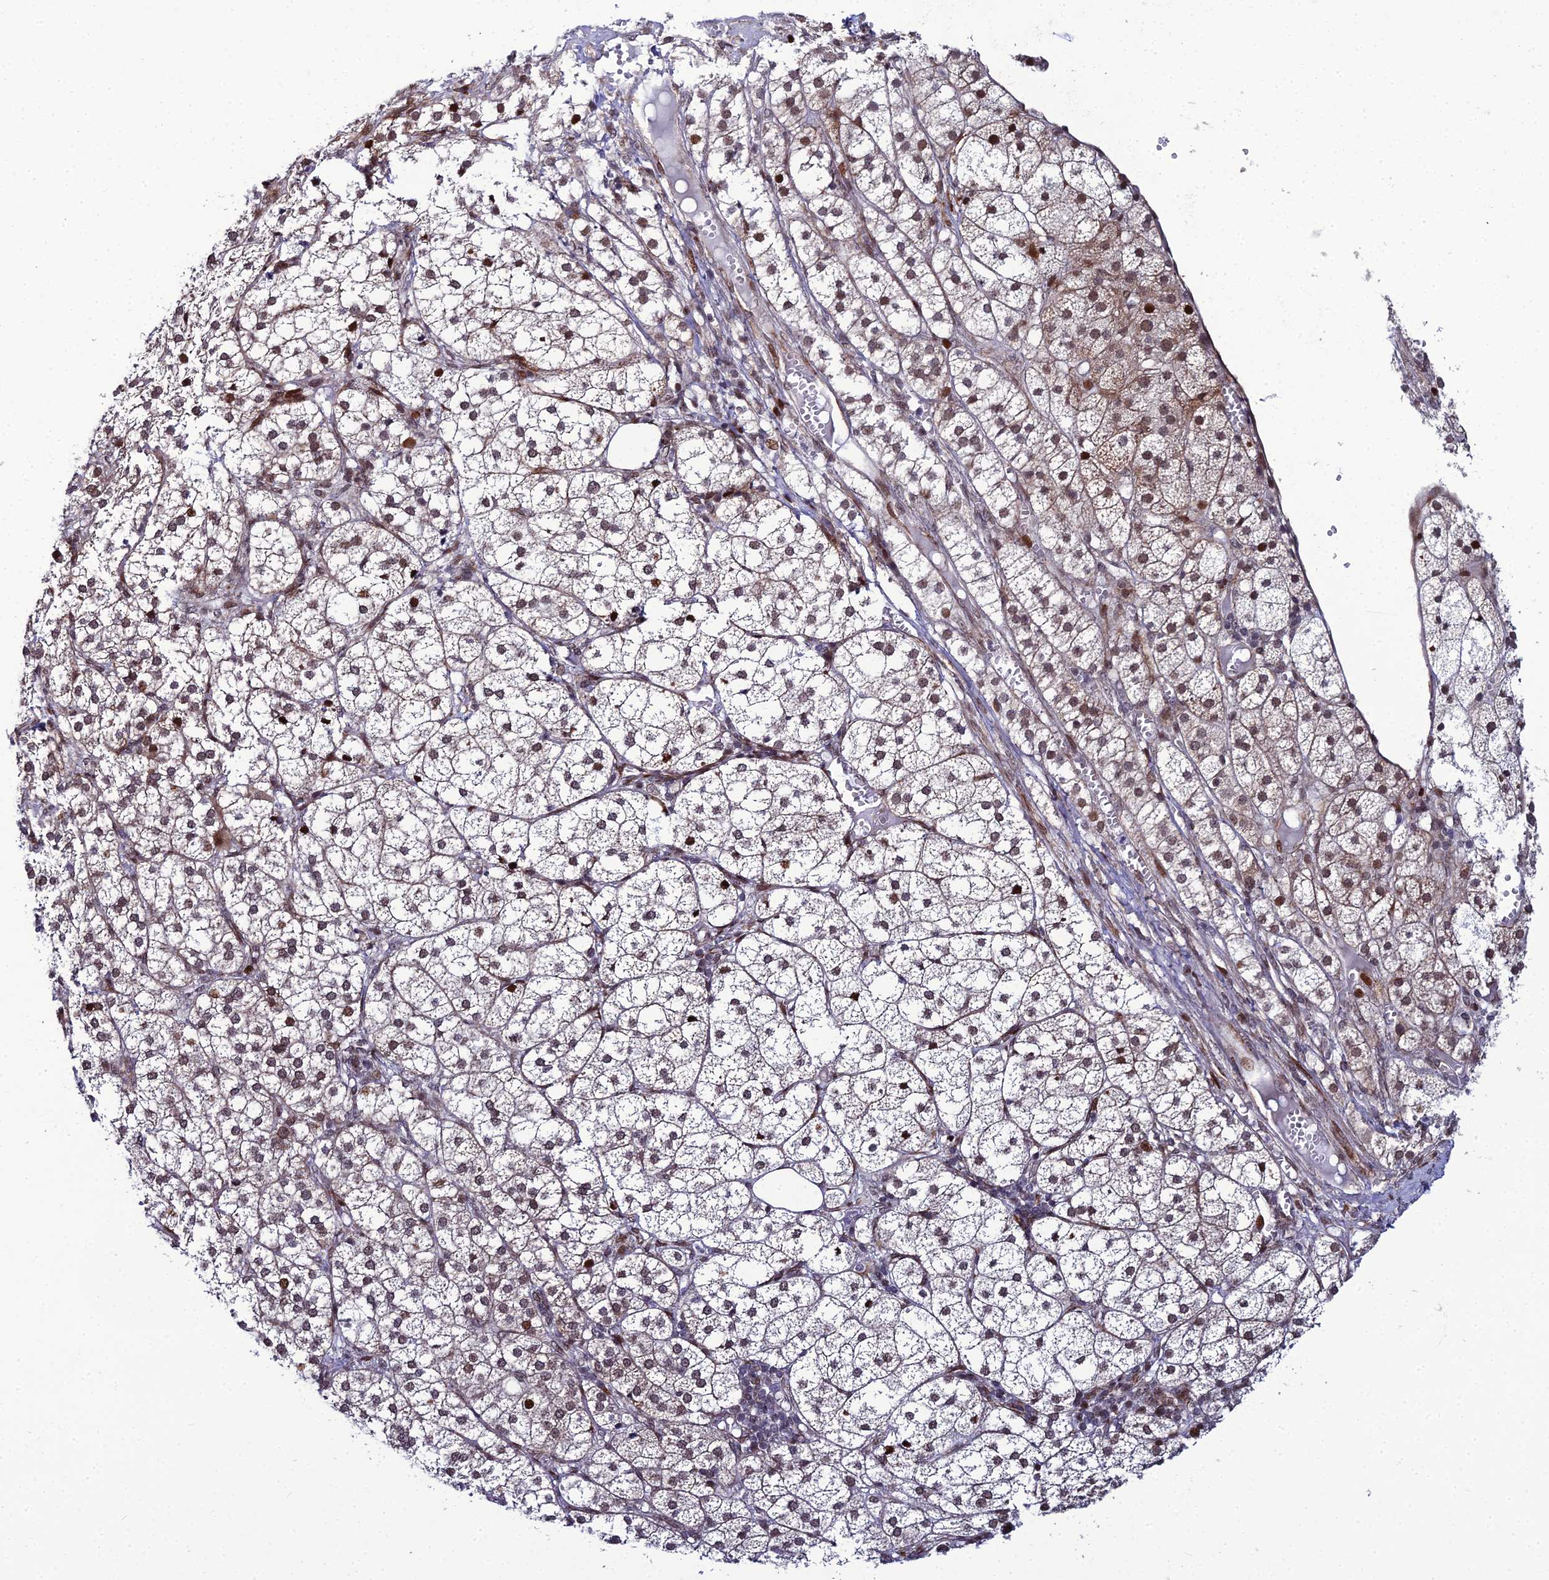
{"staining": {"intensity": "strong", "quantity": "25%-75%", "location": "cytoplasmic/membranous,nuclear"}, "tissue": "adrenal gland", "cell_type": "Glandular cells", "image_type": "normal", "snomed": [{"axis": "morphology", "description": "Normal tissue, NOS"}, {"axis": "topography", "description": "Adrenal gland"}], "caption": "A brown stain labels strong cytoplasmic/membranous,nuclear expression of a protein in glandular cells of normal human adrenal gland.", "gene": "ZNF668", "patient": {"sex": "female", "age": 61}}